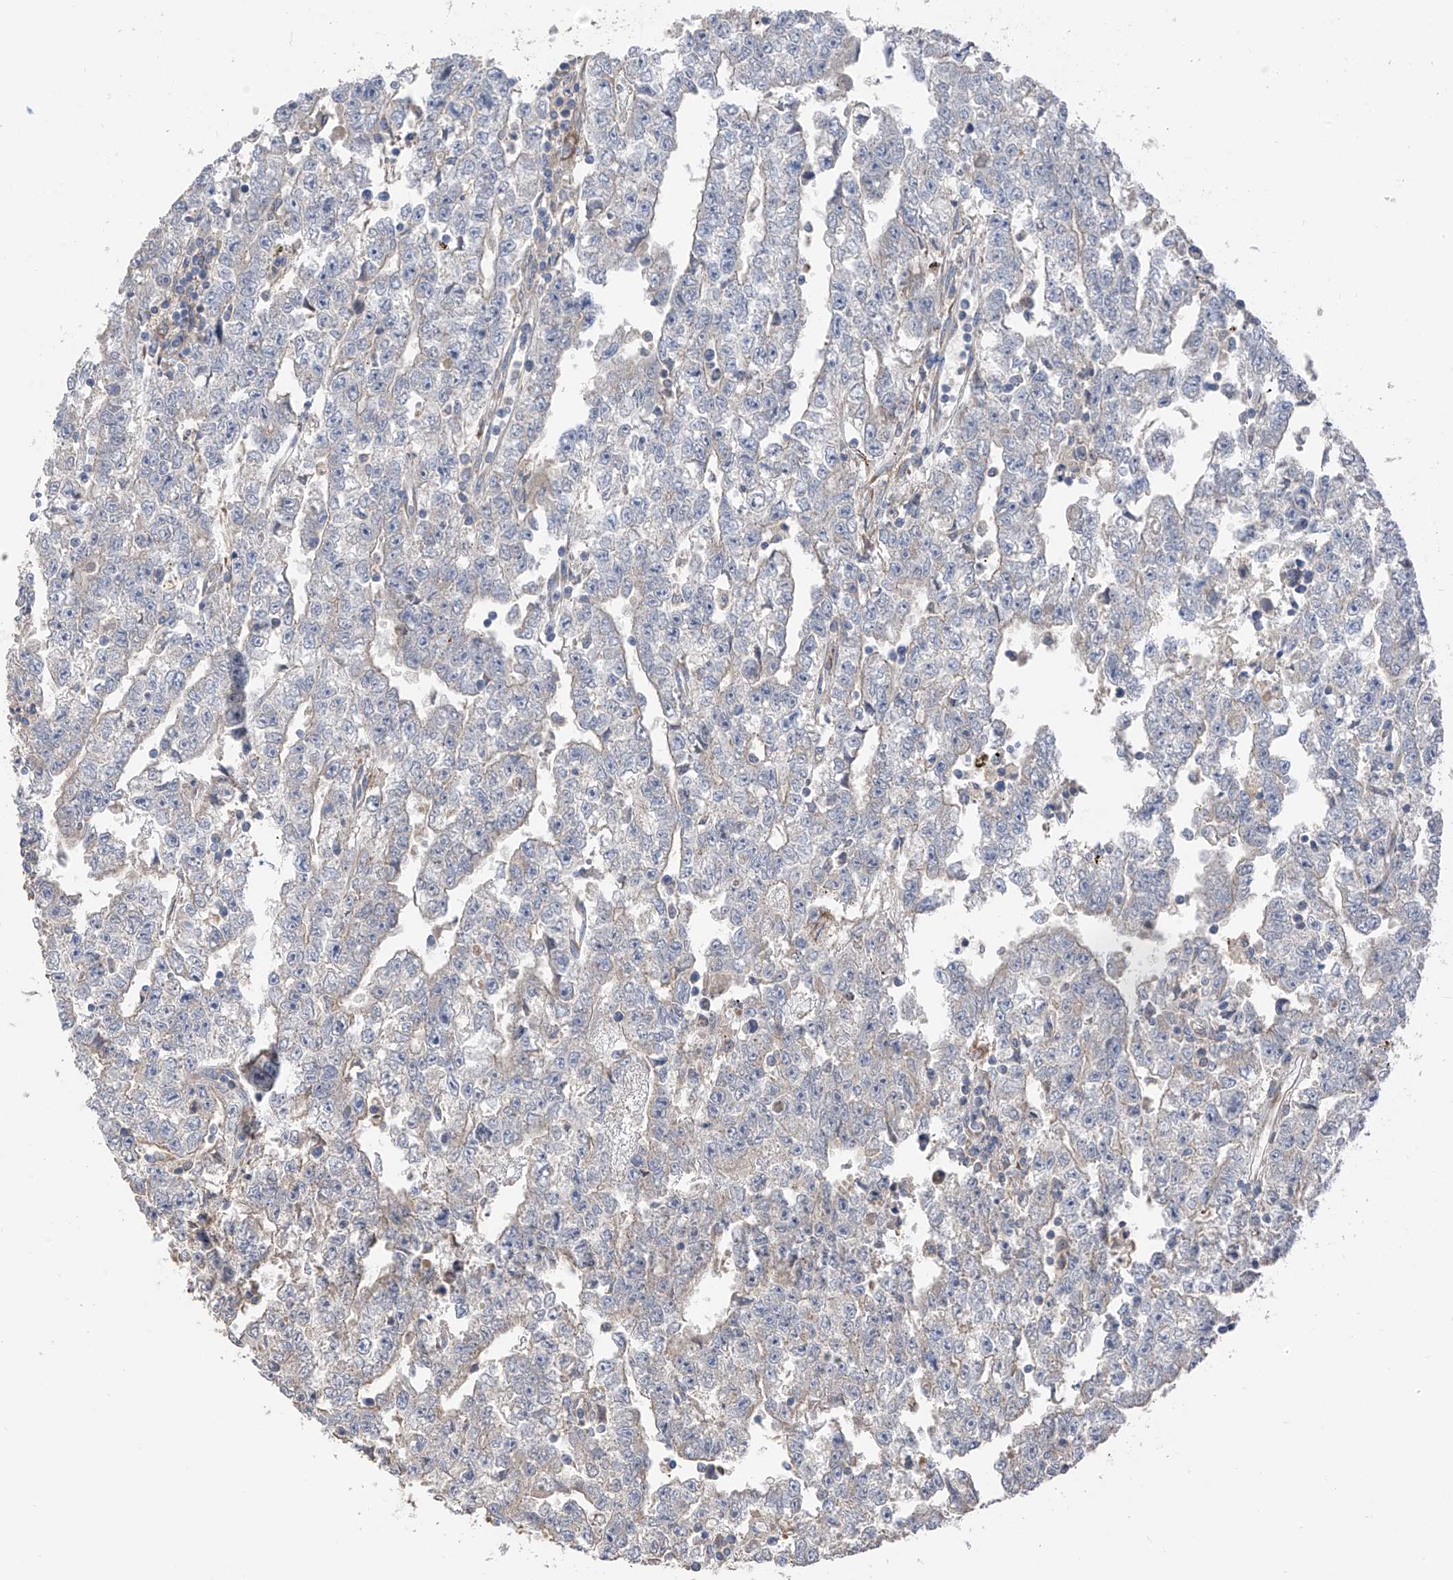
{"staining": {"intensity": "negative", "quantity": "none", "location": "none"}, "tissue": "testis cancer", "cell_type": "Tumor cells", "image_type": "cancer", "snomed": [{"axis": "morphology", "description": "Carcinoma, Embryonal, NOS"}, {"axis": "topography", "description": "Testis"}], "caption": "This is an immunohistochemistry photomicrograph of testis cancer. There is no staining in tumor cells.", "gene": "GALNTL6", "patient": {"sex": "male", "age": 25}}